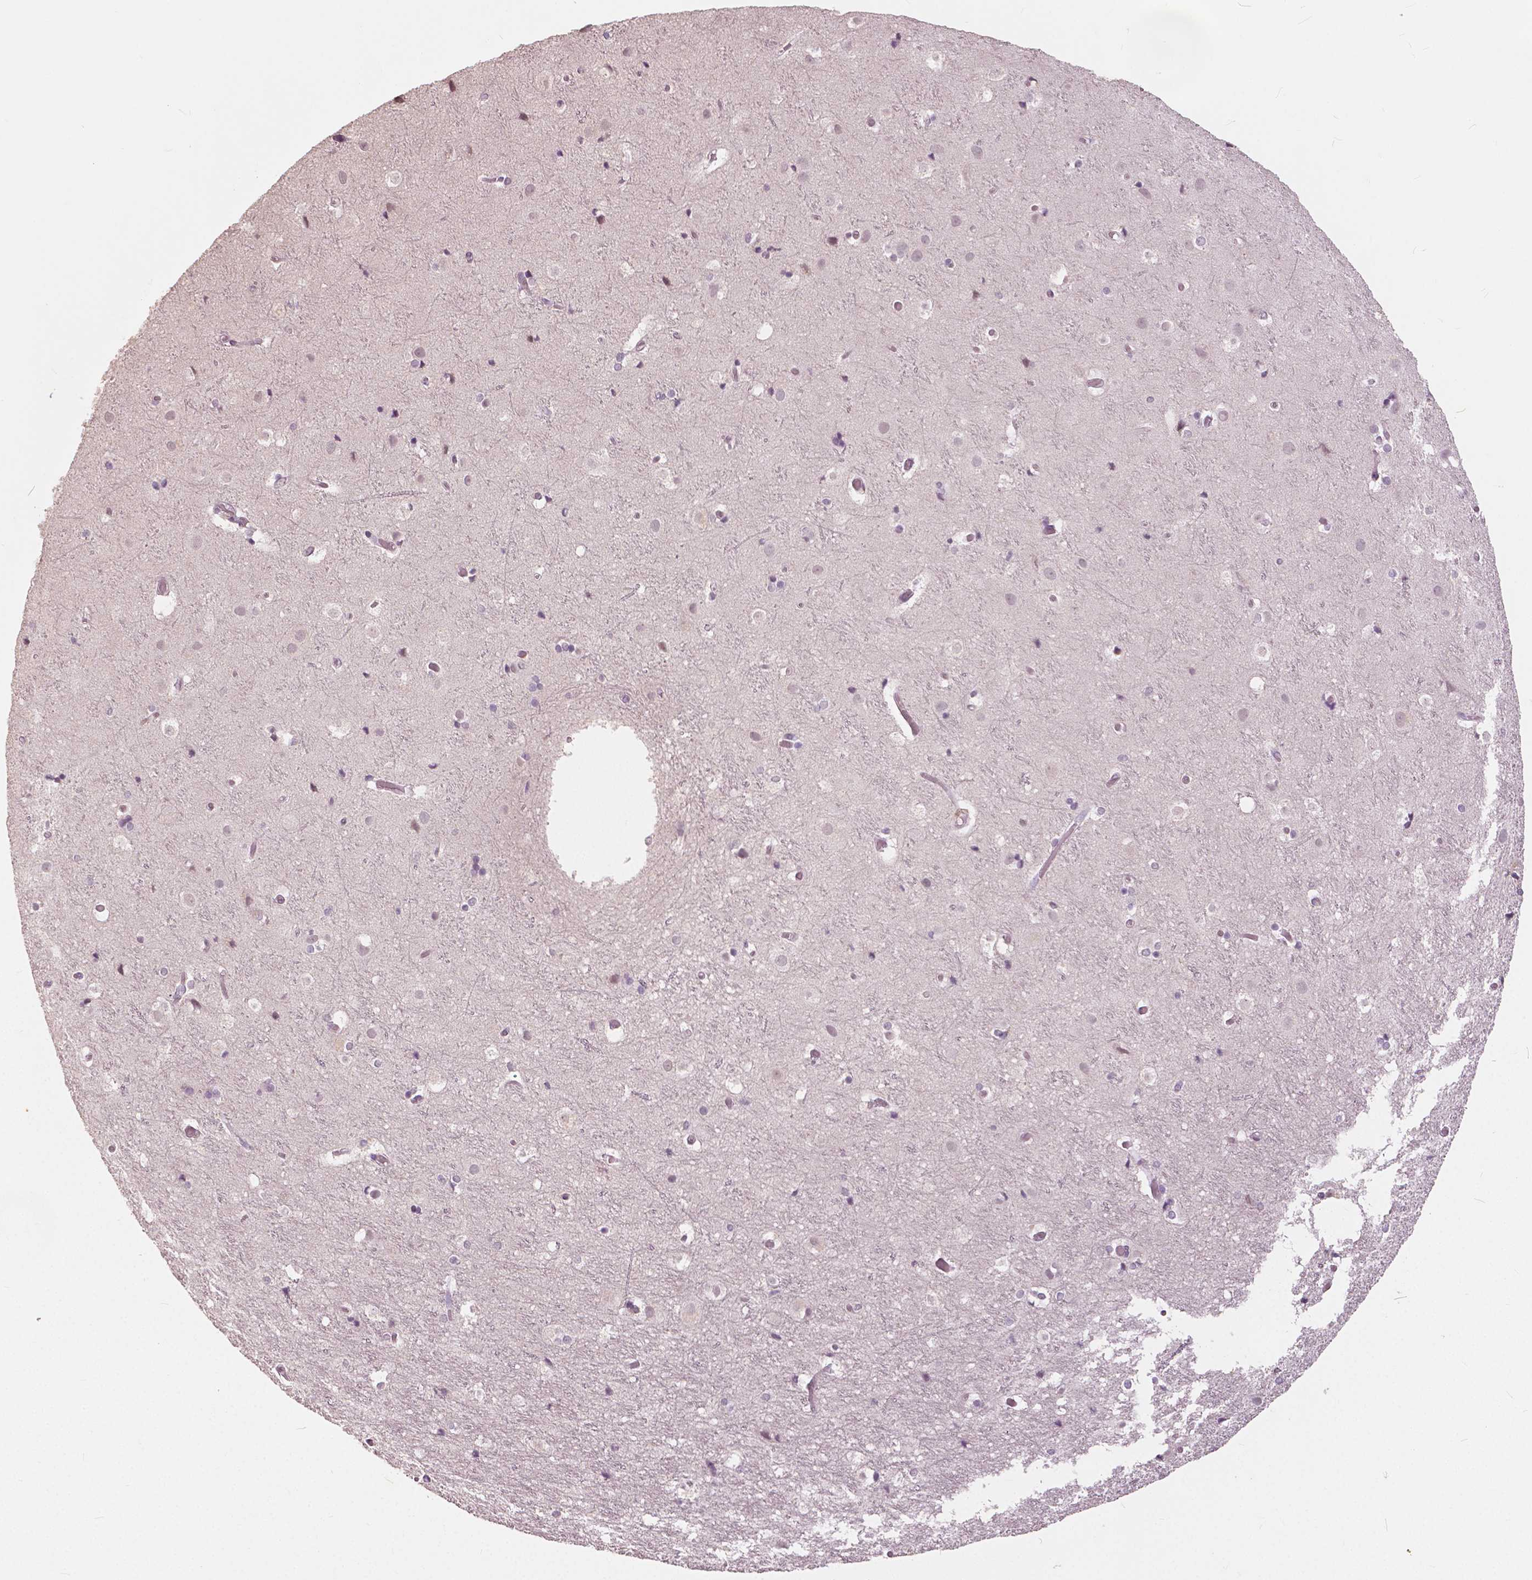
{"staining": {"intensity": "negative", "quantity": "none", "location": "none"}, "tissue": "cerebral cortex", "cell_type": "Endothelial cells", "image_type": "normal", "snomed": [{"axis": "morphology", "description": "Normal tissue, NOS"}, {"axis": "topography", "description": "Cerebral cortex"}], "caption": "High magnification brightfield microscopy of unremarkable cerebral cortex stained with DAB (3,3'-diaminobenzidine) (brown) and counterstained with hematoxylin (blue): endothelial cells show no significant expression. (DAB (3,3'-diaminobenzidine) immunohistochemistry, high magnification).", "gene": "NANOG", "patient": {"sex": "female", "age": 52}}